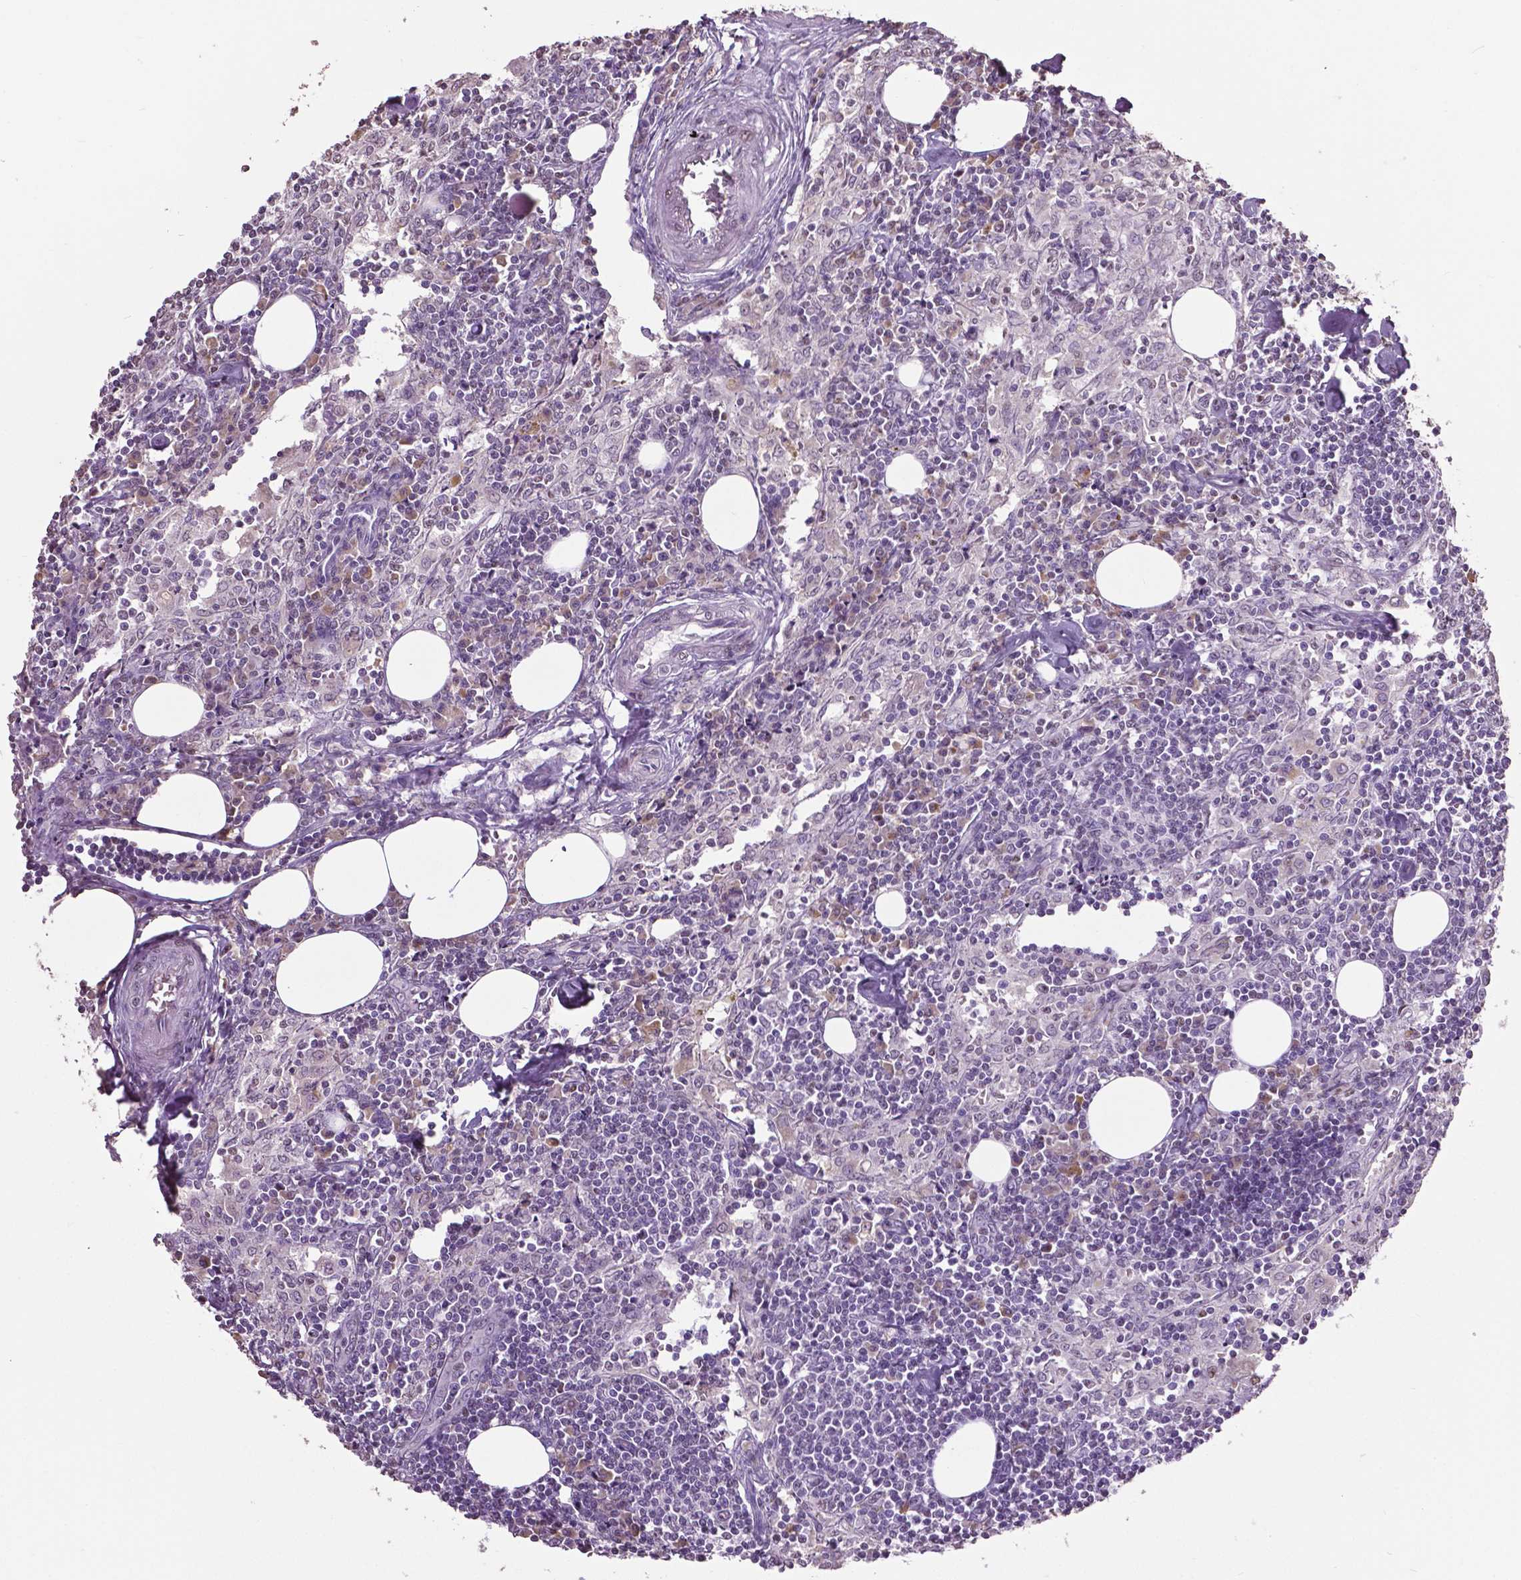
{"staining": {"intensity": "moderate", "quantity": "<25%", "location": "nuclear"}, "tissue": "lymph node", "cell_type": "Germinal center cells", "image_type": "normal", "snomed": [{"axis": "morphology", "description": "Normal tissue, NOS"}, {"axis": "topography", "description": "Lymph node"}], "caption": "A photomicrograph of lymph node stained for a protein reveals moderate nuclear brown staining in germinal center cells. The protein is shown in brown color, while the nuclei are stained blue.", "gene": "RUNX3", "patient": {"sex": "male", "age": 55}}